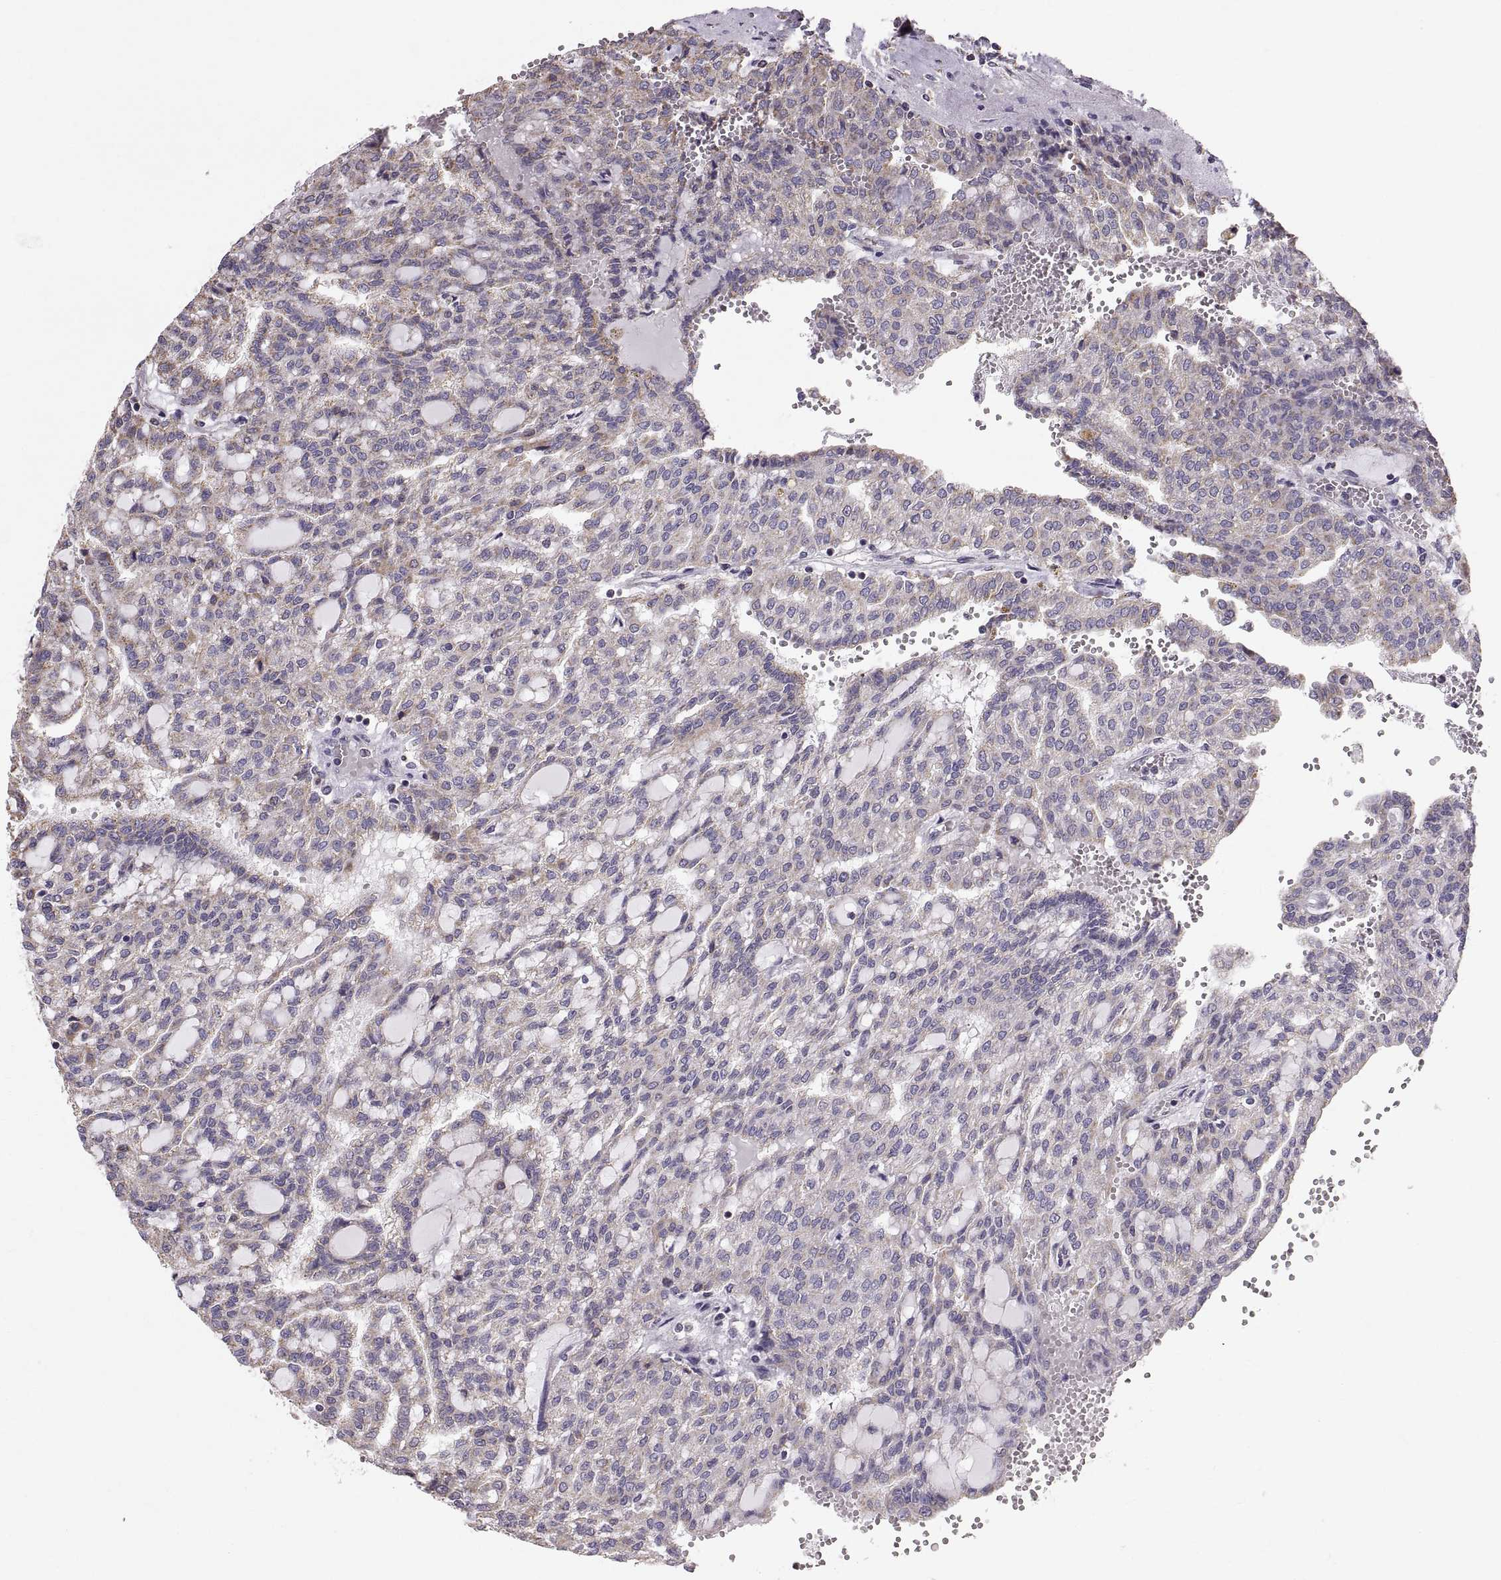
{"staining": {"intensity": "weak", "quantity": "25%-75%", "location": "cytoplasmic/membranous"}, "tissue": "renal cancer", "cell_type": "Tumor cells", "image_type": "cancer", "snomed": [{"axis": "morphology", "description": "Adenocarcinoma, NOS"}, {"axis": "topography", "description": "Kidney"}], "caption": "Adenocarcinoma (renal) stained with a brown dye reveals weak cytoplasmic/membranous positive staining in about 25%-75% of tumor cells.", "gene": "STMND1", "patient": {"sex": "male", "age": 63}}